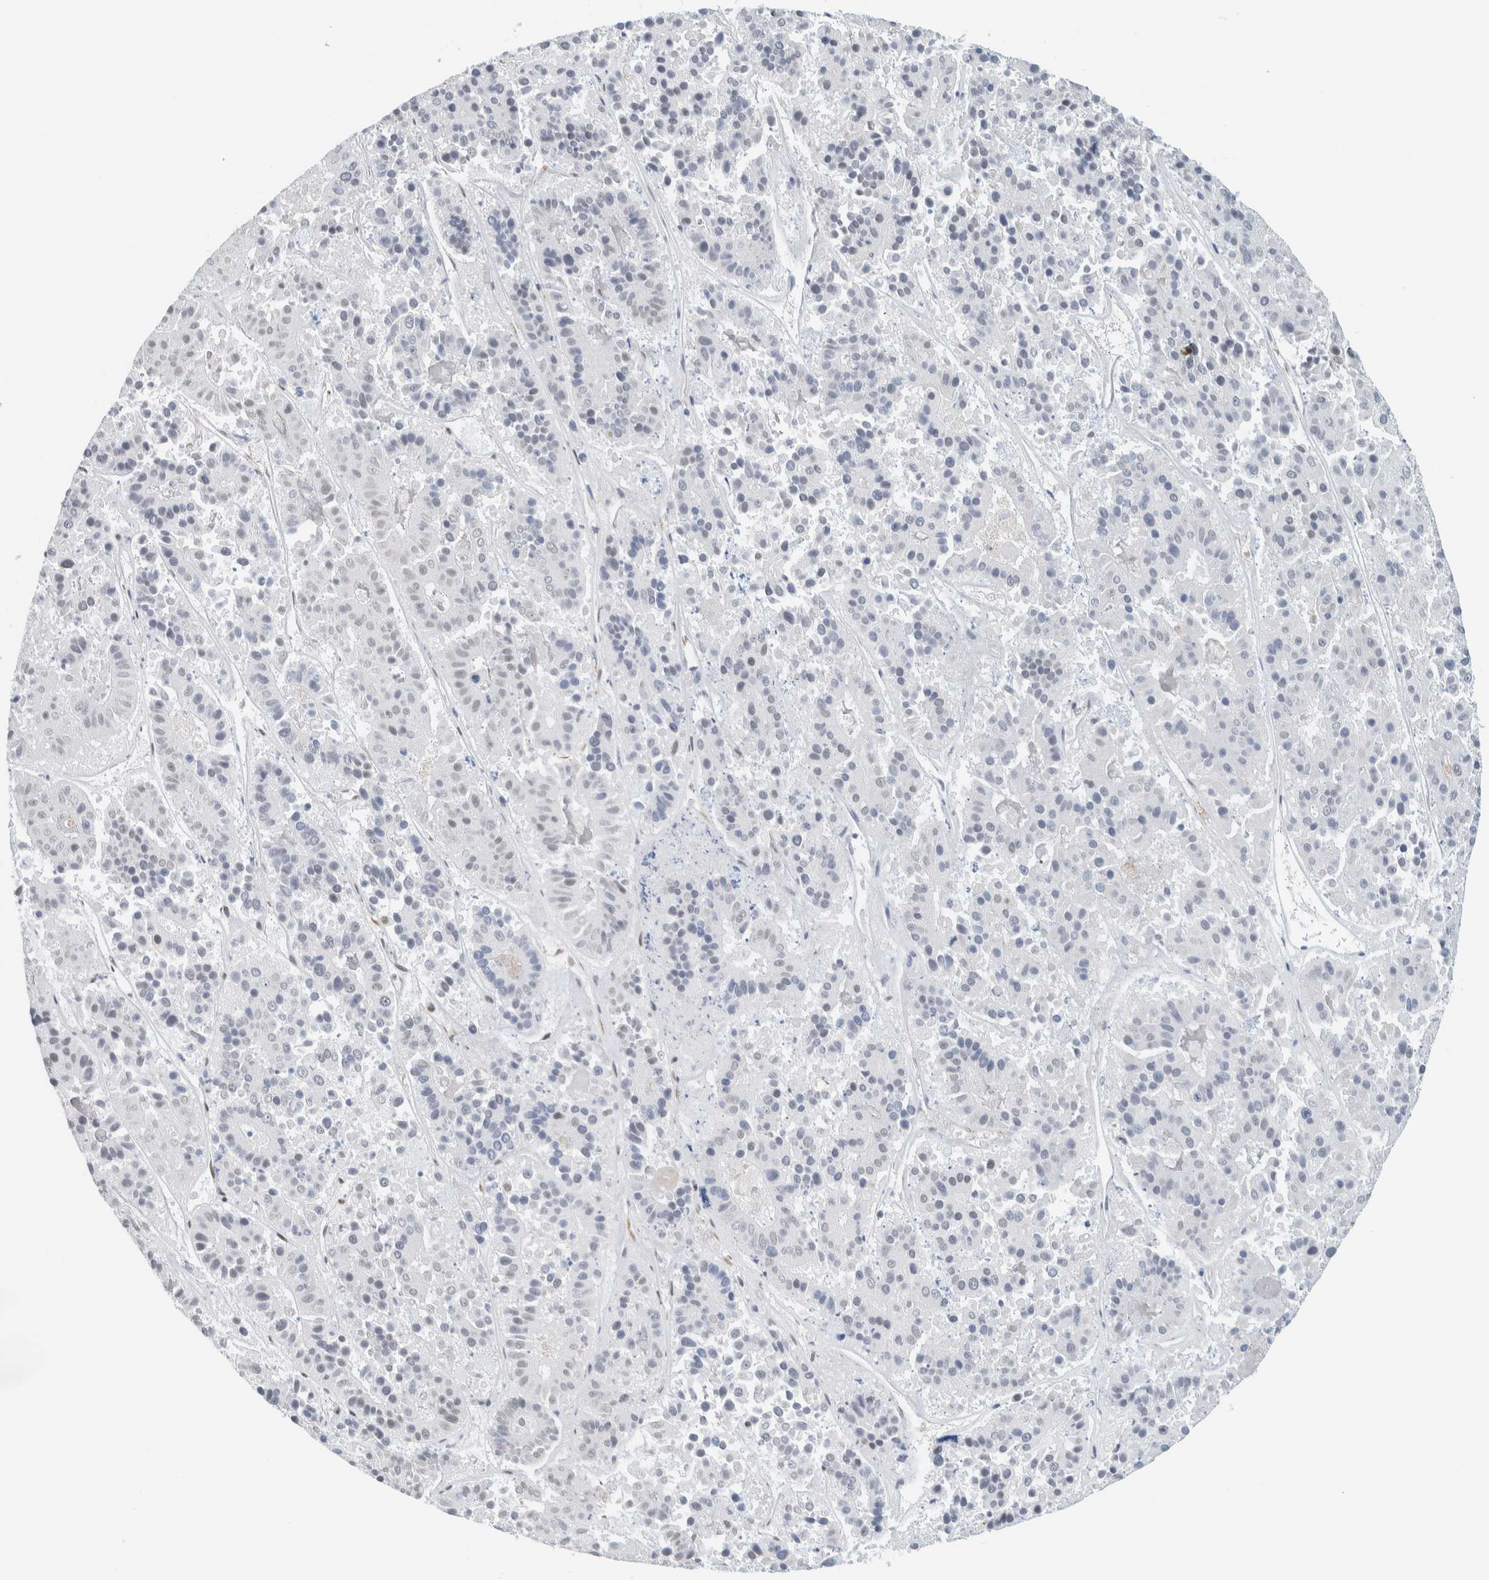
{"staining": {"intensity": "negative", "quantity": "none", "location": "none"}, "tissue": "pancreatic cancer", "cell_type": "Tumor cells", "image_type": "cancer", "snomed": [{"axis": "morphology", "description": "Adenocarcinoma, NOS"}, {"axis": "topography", "description": "Pancreas"}], "caption": "The histopathology image reveals no significant positivity in tumor cells of pancreatic cancer. The staining was performed using DAB to visualize the protein expression in brown, while the nuclei were stained in blue with hematoxylin (Magnification: 20x).", "gene": "ZNF683", "patient": {"sex": "male", "age": 50}}